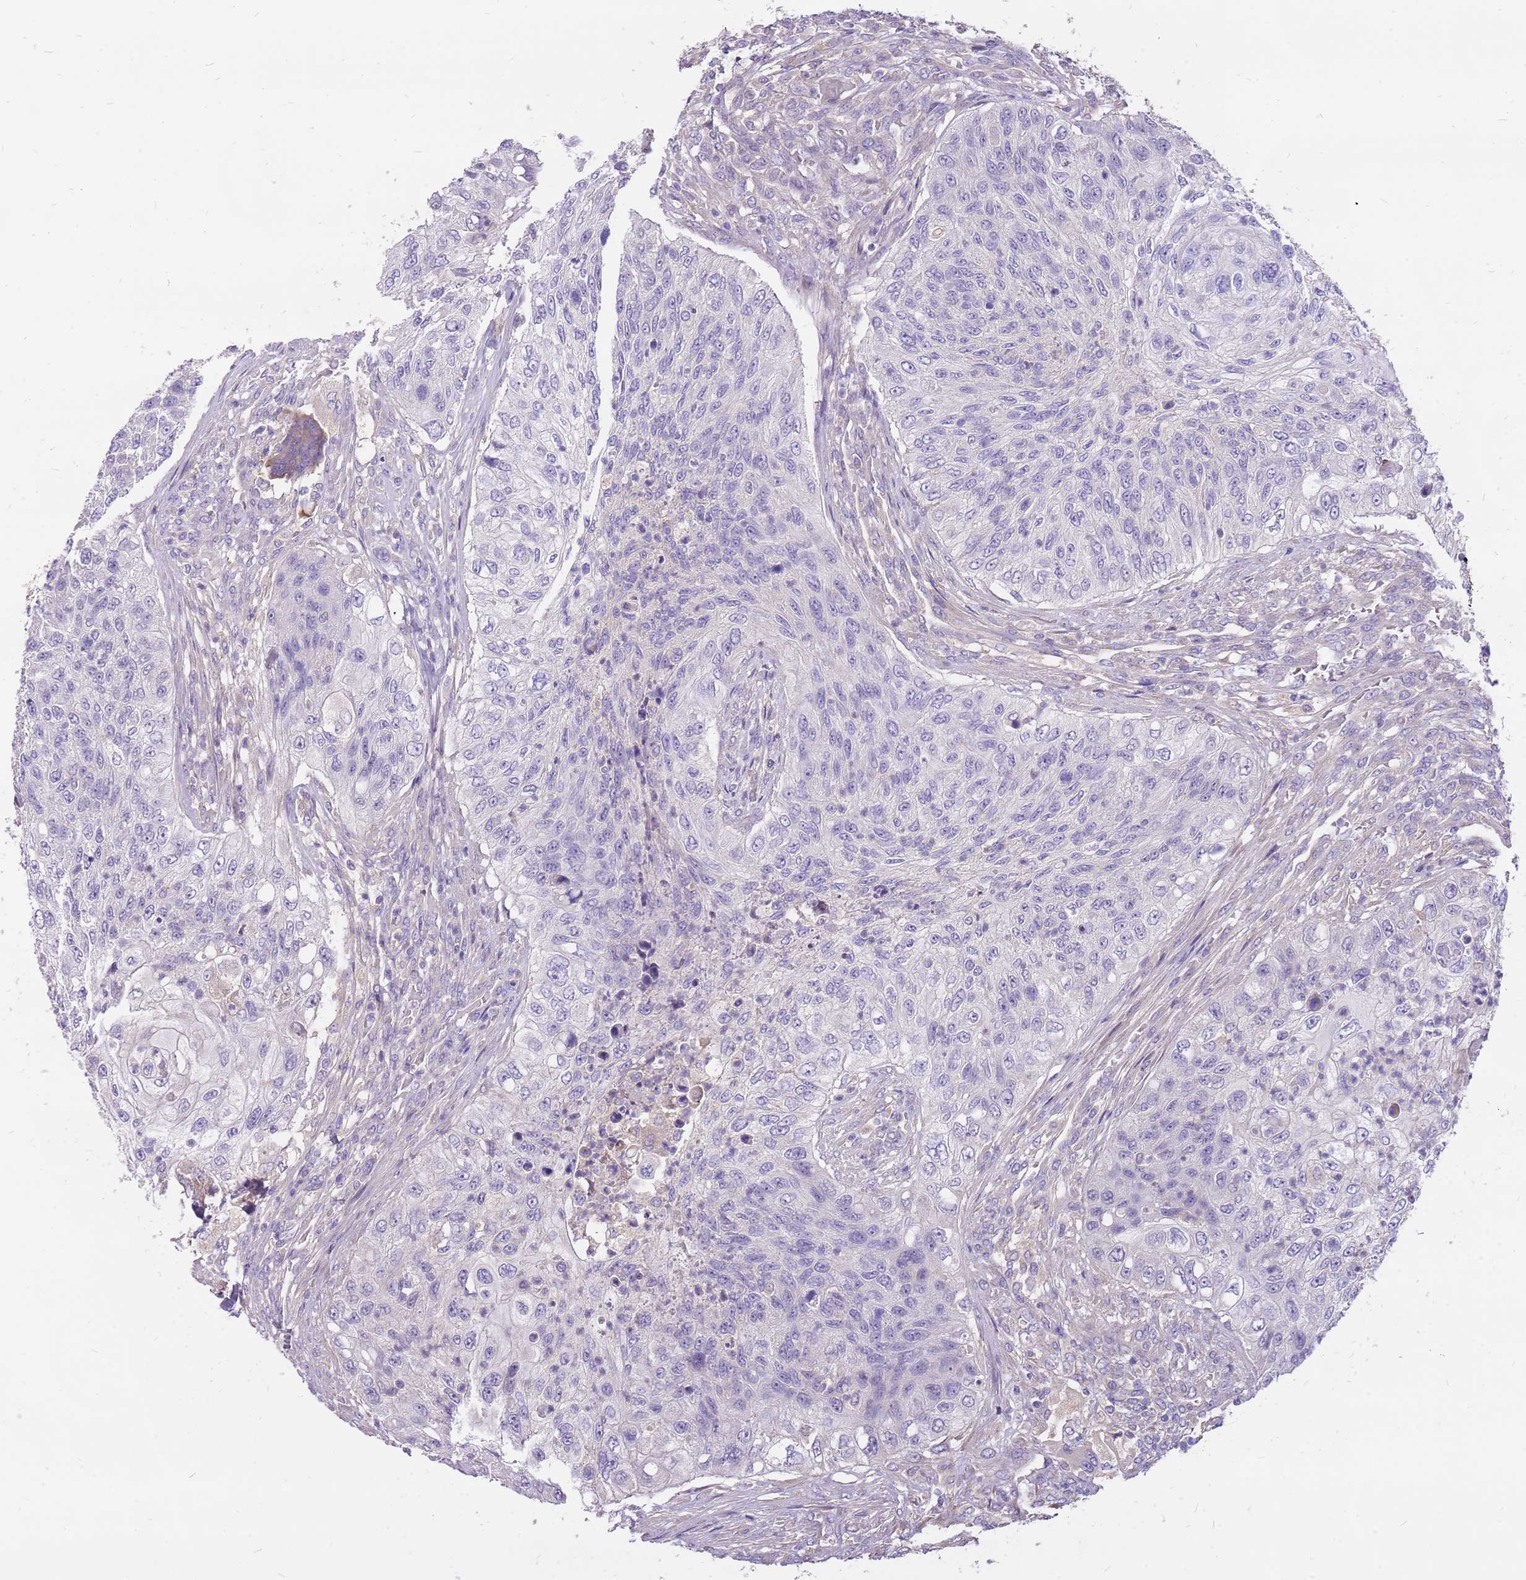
{"staining": {"intensity": "negative", "quantity": "none", "location": "none"}, "tissue": "urothelial cancer", "cell_type": "Tumor cells", "image_type": "cancer", "snomed": [{"axis": "morphology", "description": "Urothelial carcinoma, High grade"}, {"axis": "topography", "description": "Urinary bladder"}], "caption": "Human urothelial cancer stained for a protein using immunohistochemistry (IHC) demonstrates no positivity in tumor cells.", "gene": "WASHC4", "patient": {"sex": "female", "age": 60}}